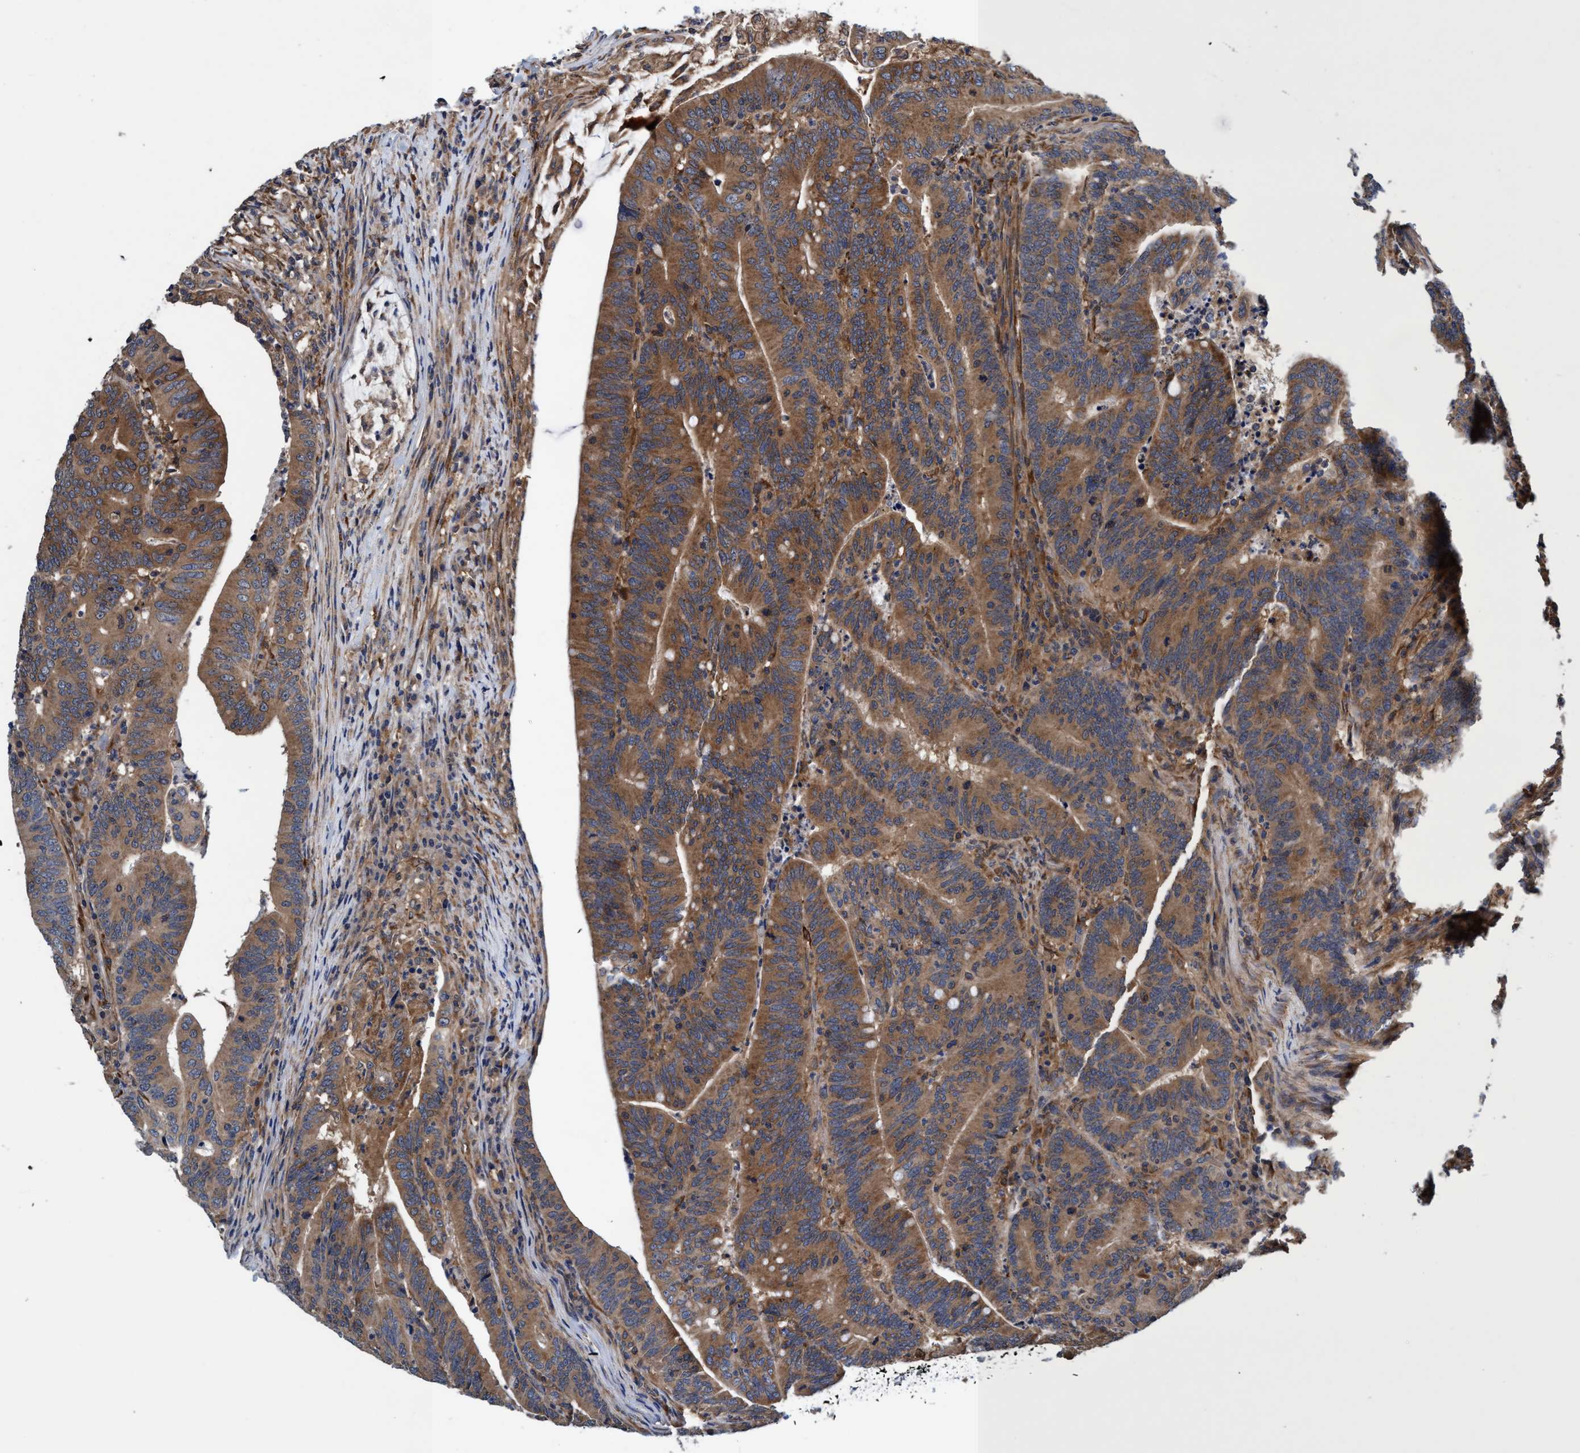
{"staining": {"intensity": "strong", "quantity": ">75%", "location": "cytoplasmic/membranous"}, "tissue": "colorectal cancer", "cell_type": "Tumor cells", "image_type": "cancer", "snomed": [{"axis": "morphology", "description": "Adenocarcinoma, NOS"}, {"axis": "topography", "description": "Colon"}], "caption": "Colorectal adenocarcinoma tissue exhibits strong cytoplasmic/membranous staining in about >75% of tumor cells", "gene": "CALCOCO2", "patient": {"sex": "female", "age": 66}}